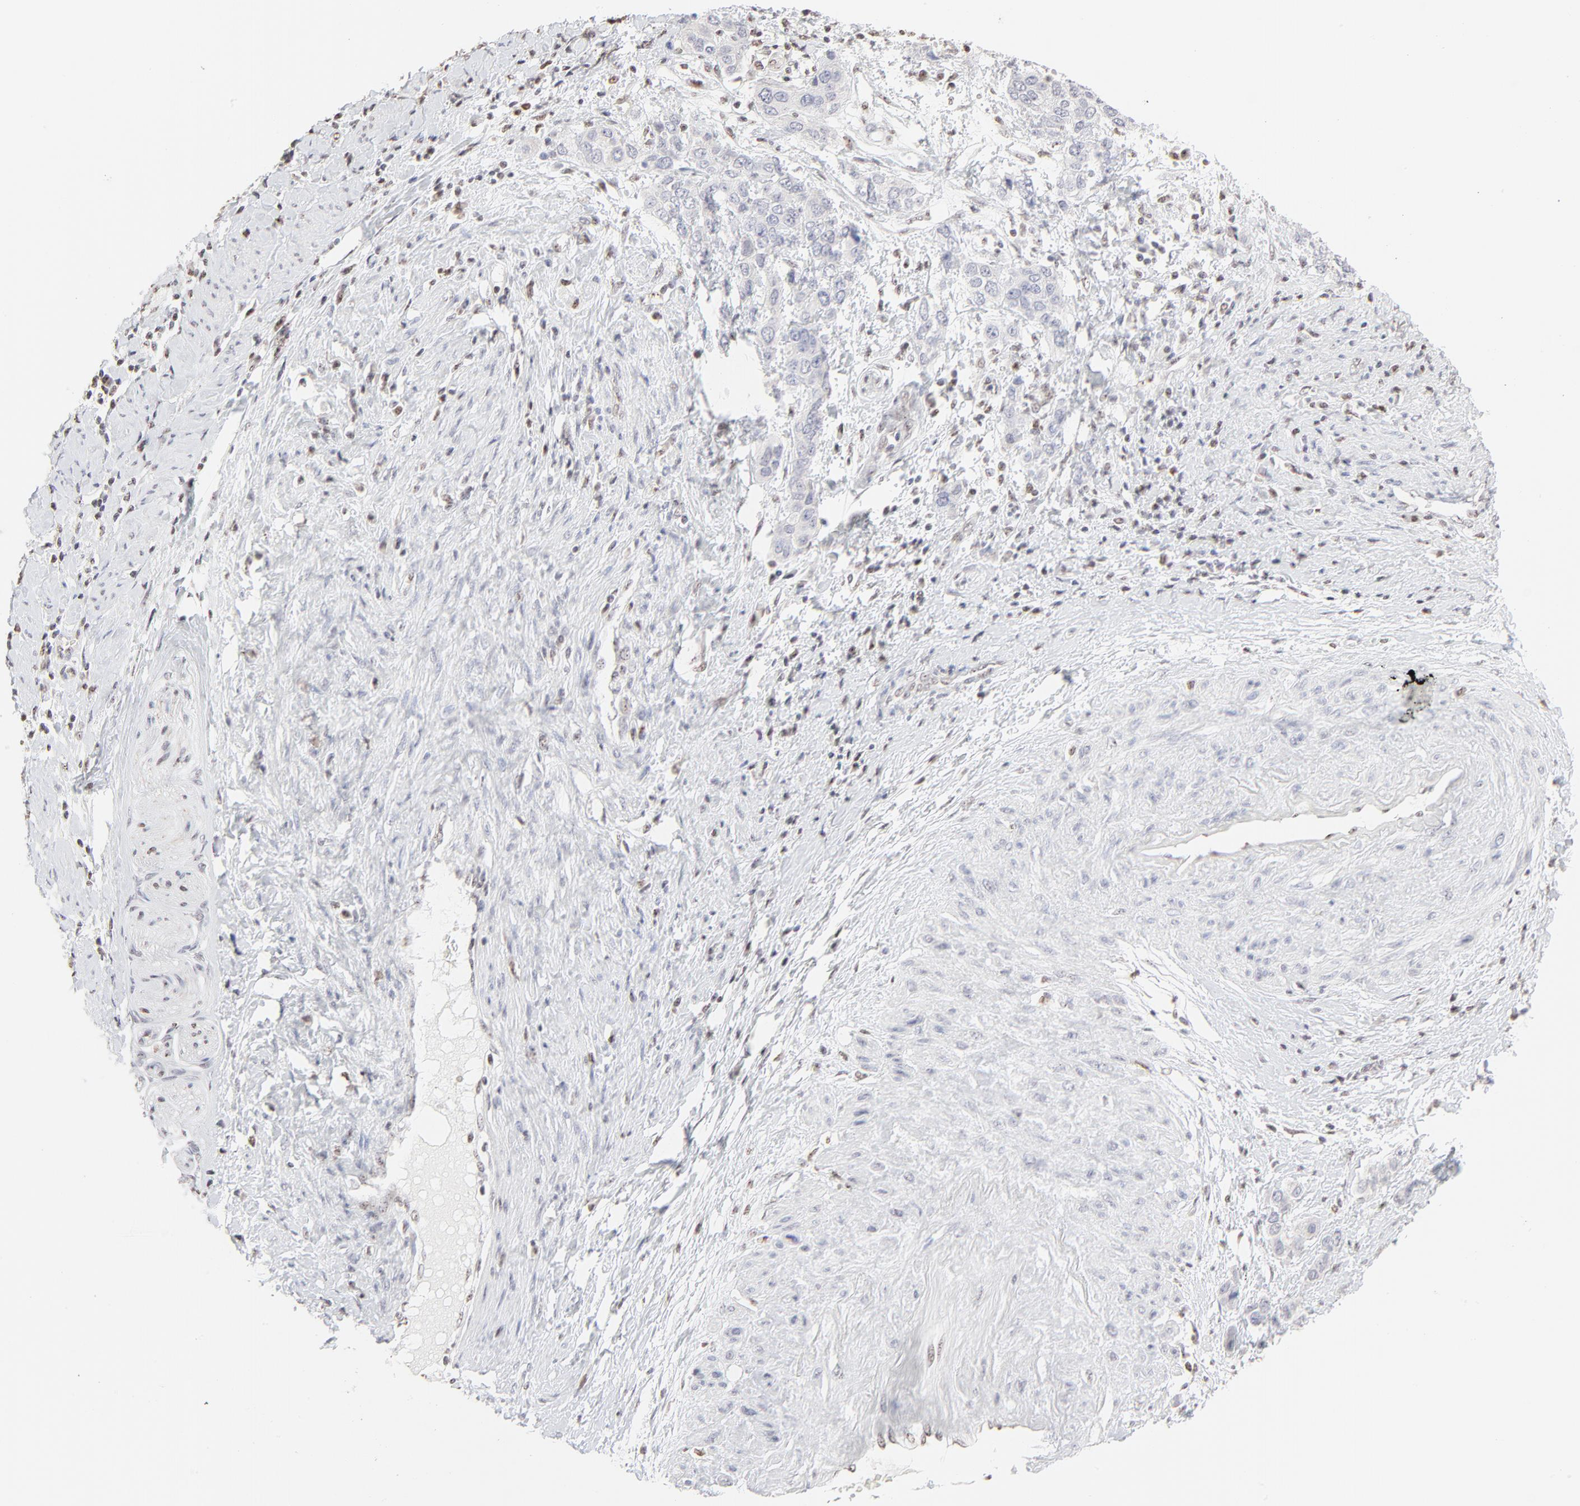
{"staining": {"intensity": "negative", "quantity": "none", "location": "none"}, "tissue": "cervical cancer", "cell_type": "Tumor cells", "image_type": "cancer", "snomed": [{"axis": "morphology", "description": "Squamous cell carcinoma, NOS"}, {"axis": "topography", "description": "Cervix"}], "caption": "Protein analysis of cervical cancer (squamous cell carcinoma) displays no significant expression in tumor cells. (Brightfield microscopy of DAB IHC at high magnification).", "gene": "NFIL3", "patient": {"sex": "female", "age": 54}}